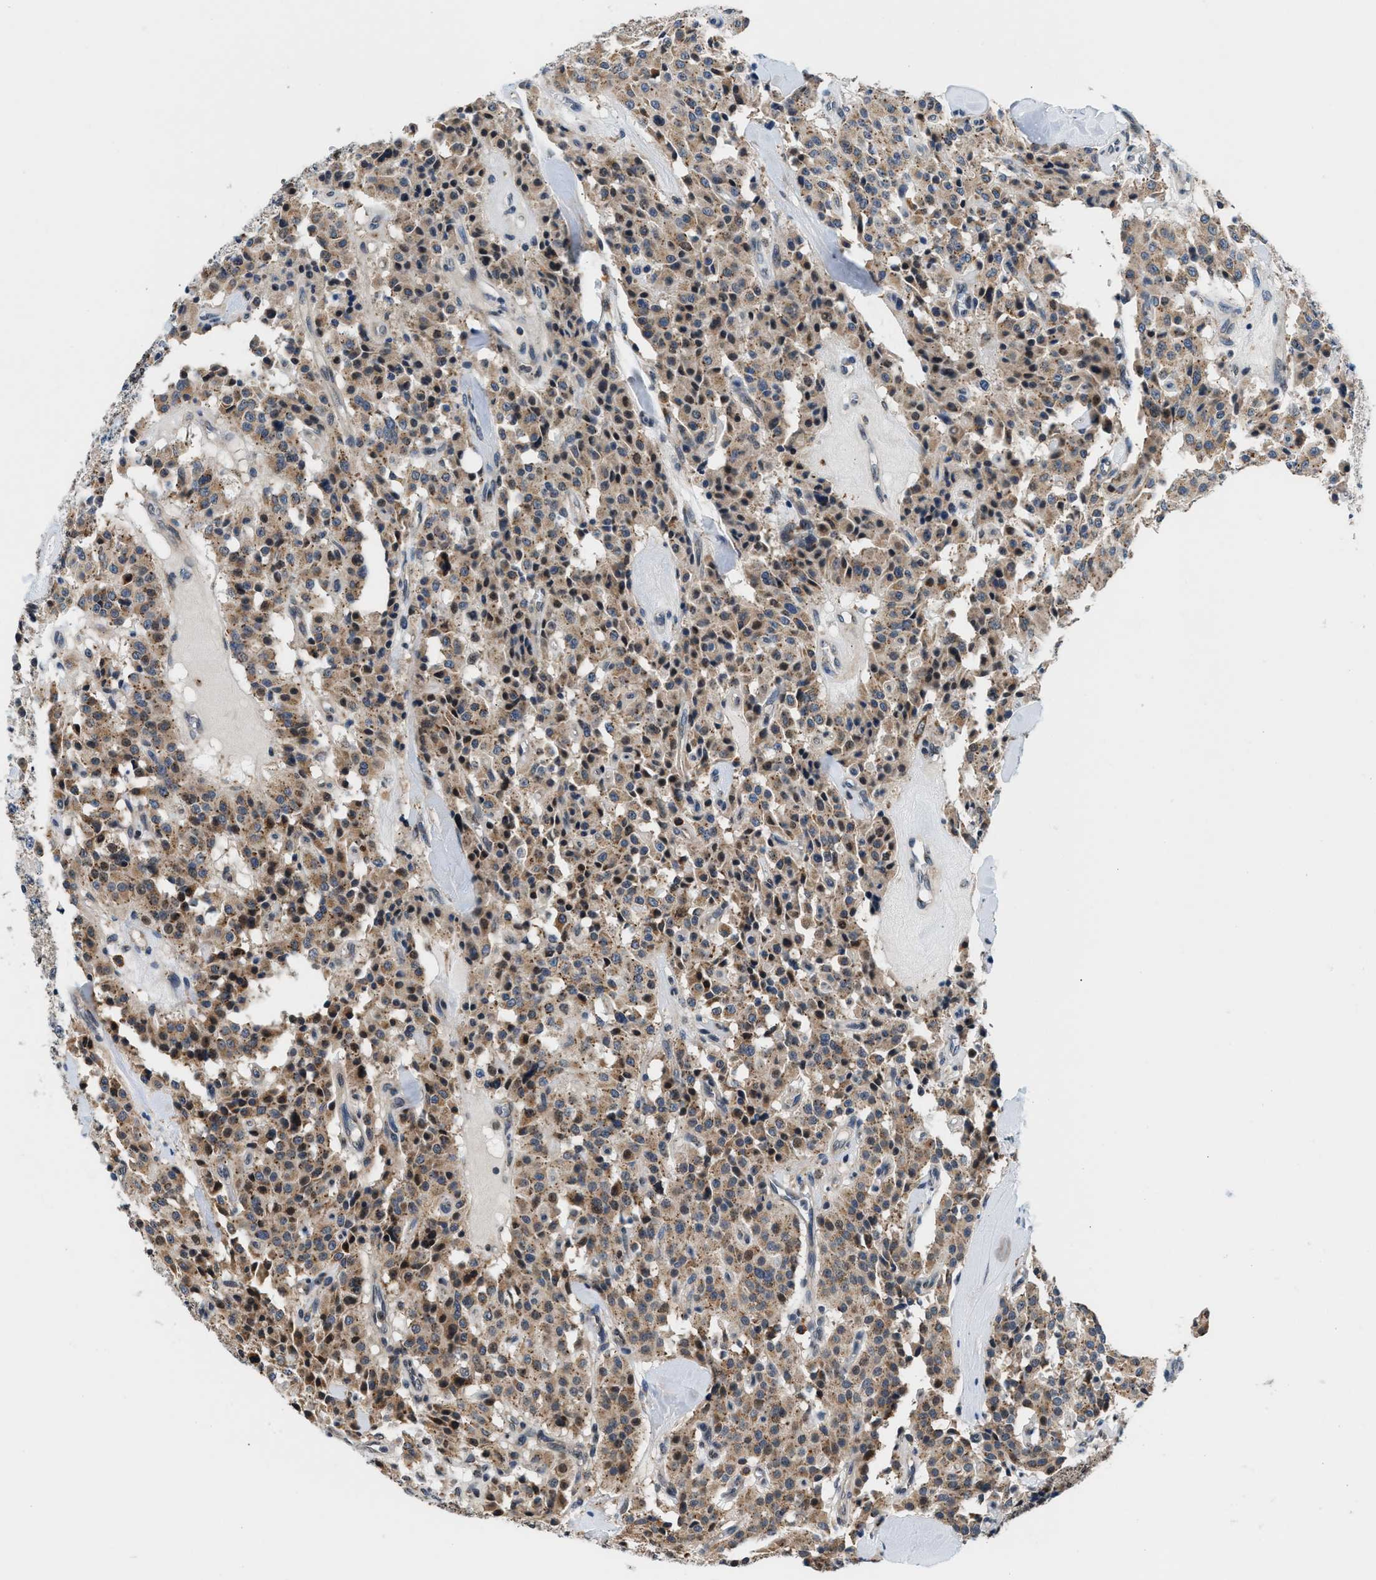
{"staining": {"intensity": "weak", "quantity": ">75%", "location": "cytoplasmic/membranous"}, "tissue": "carcinoid", "cell_type": "Tumor cells", "image_type": "cancer", "snomed": [{"axis": "morphology", "description": "Carcinoid, malignant, NOS"}, {"axis": "topography", "description": "Lung"}], "caption": "Protein expression analysis of human carcinoid (malignant) reveals weak cytoplasmic/membranous positivity in about >75% of tumor cells.", "gene": "KCNMB2", "patient": {"sex": "male", "age": 30}}